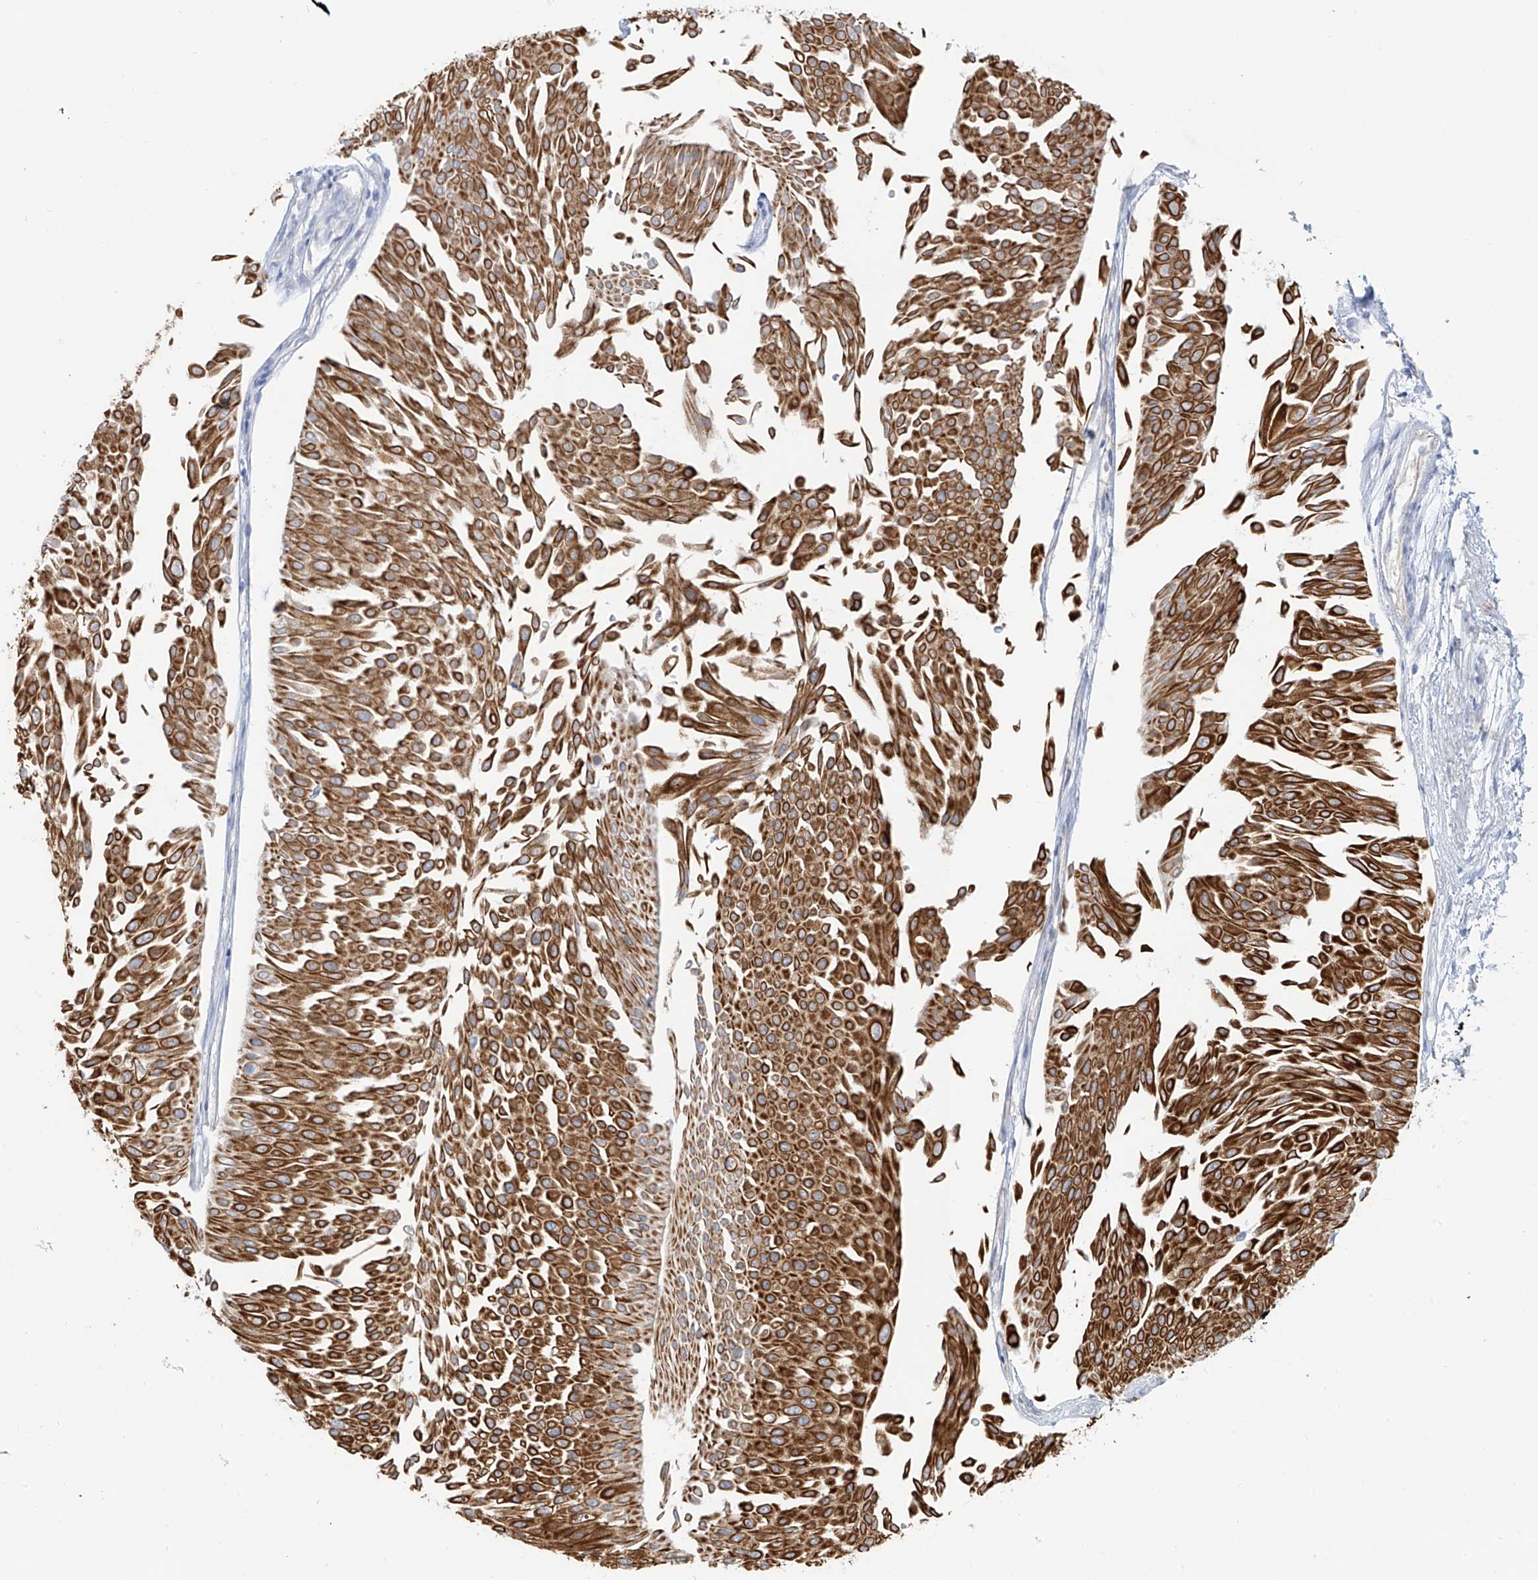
{"staining": {"intensity": "strong", "quantity": ">75%", "location": "cytoplasmic/membranous"}, "tissue": "urothelial cancer", "cell_type": "Tumor cells", "image_type": "cancer", "snomed": [{"axis": "morphology", "description": "Urothelial carcinoma, Low grade"}, {"axis": "topography", "description": "Urinary bladder"}], "caption": "Protein staining shows strong cytoplasmic/membranous positivity in approximately >75% of tumor cells in urothelial cancer.", "gene": "PIK3C2B", "patient": {"sex": "male", "age": 67}}